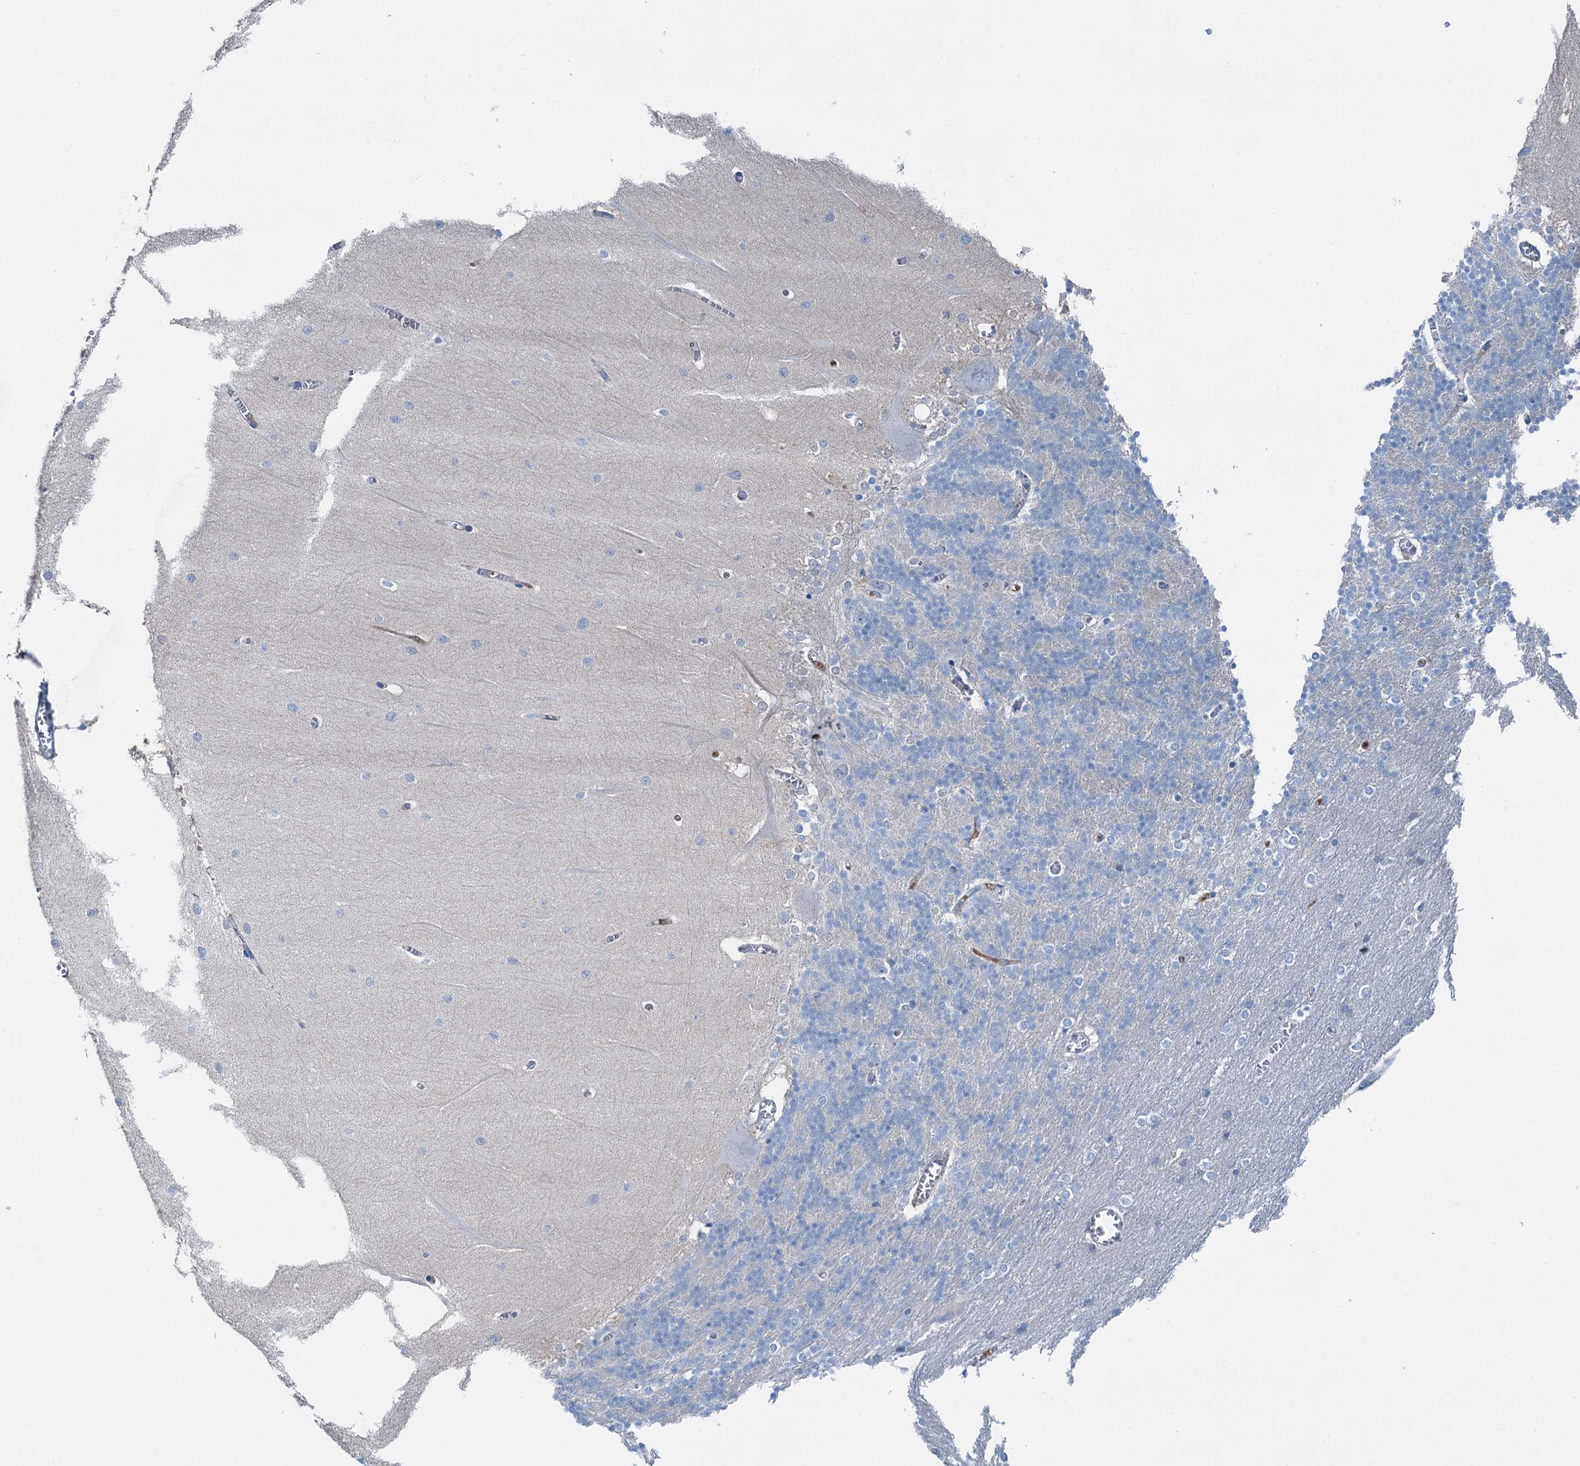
{"staining": {"intensity": "negative", "quantity": "none", "location": "none"}, "tissue": "cerebellum", "cell_type": "Cells in granular layer", "image_type": "normal", "snomed": [{"axis": "morphology", "description": "Normal tissue, NOS"}, {"axis": "topography", "description": "Cerebellum"}], "caption": "Cells in granular layer show no significant staining in benign cerebellum.", "gene": "OTOA", "patient": {"sex": "male", "age": 37}}